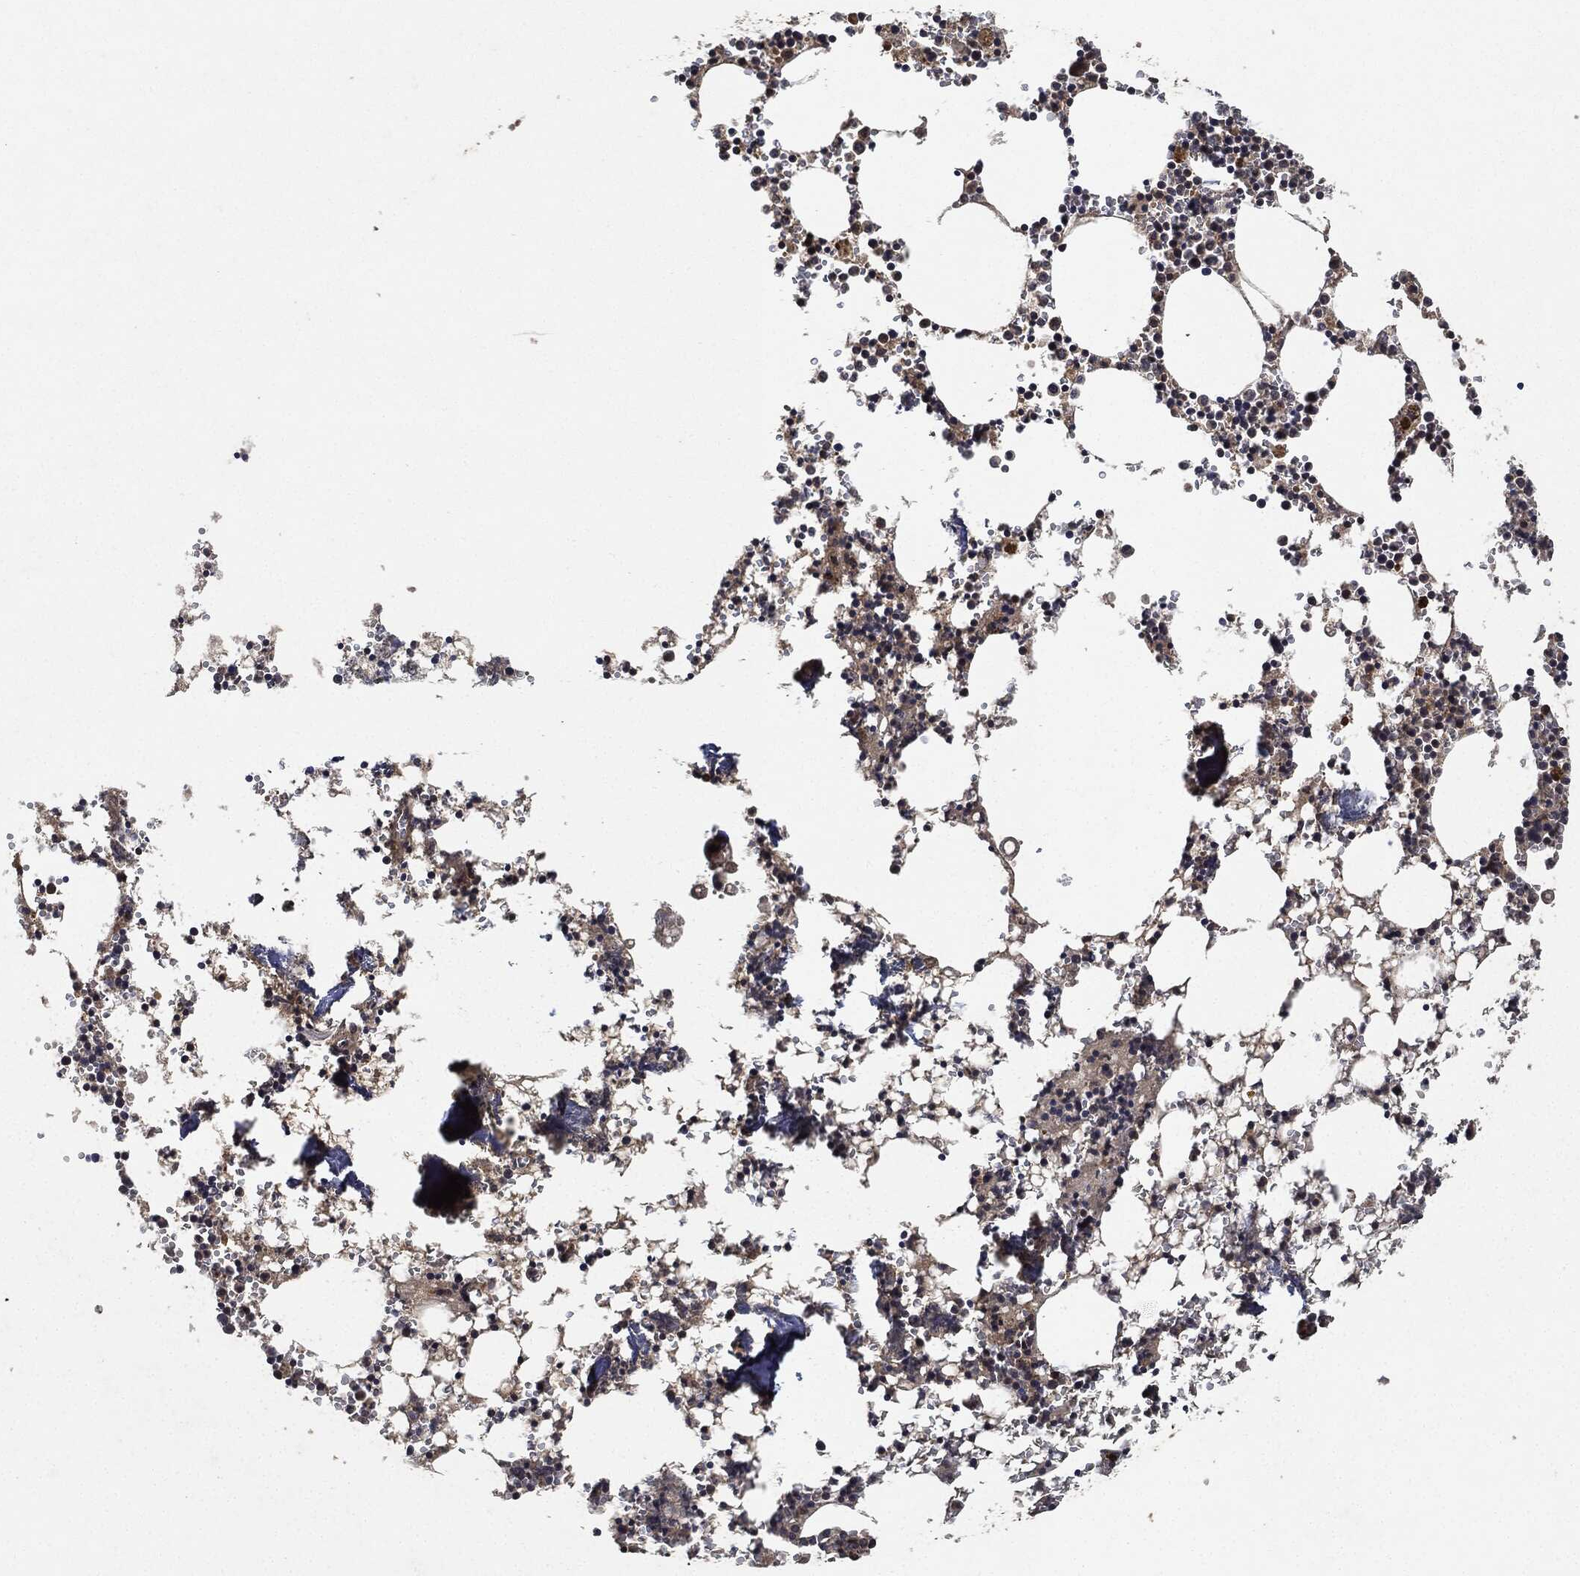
{"staining": {"intensity": "negative", "quantity": "none", "location": "none"}, "tissue": "bone marrow", "cell_type": "Hematopoietic cells", "image_type": "normal", "snomed": [{"axis": "morphology", "description": "Normal tissue, NOS"}, {"axis": "topography", "description": "Bone marrow"}], "caption": "High power microscopy image of an IHC micrograph of unremarkable bone marrow, revealing no significant staining in hematopoietic cells.", "gene": "MLST8", "patient": {"sex": "female", "age": 64}}